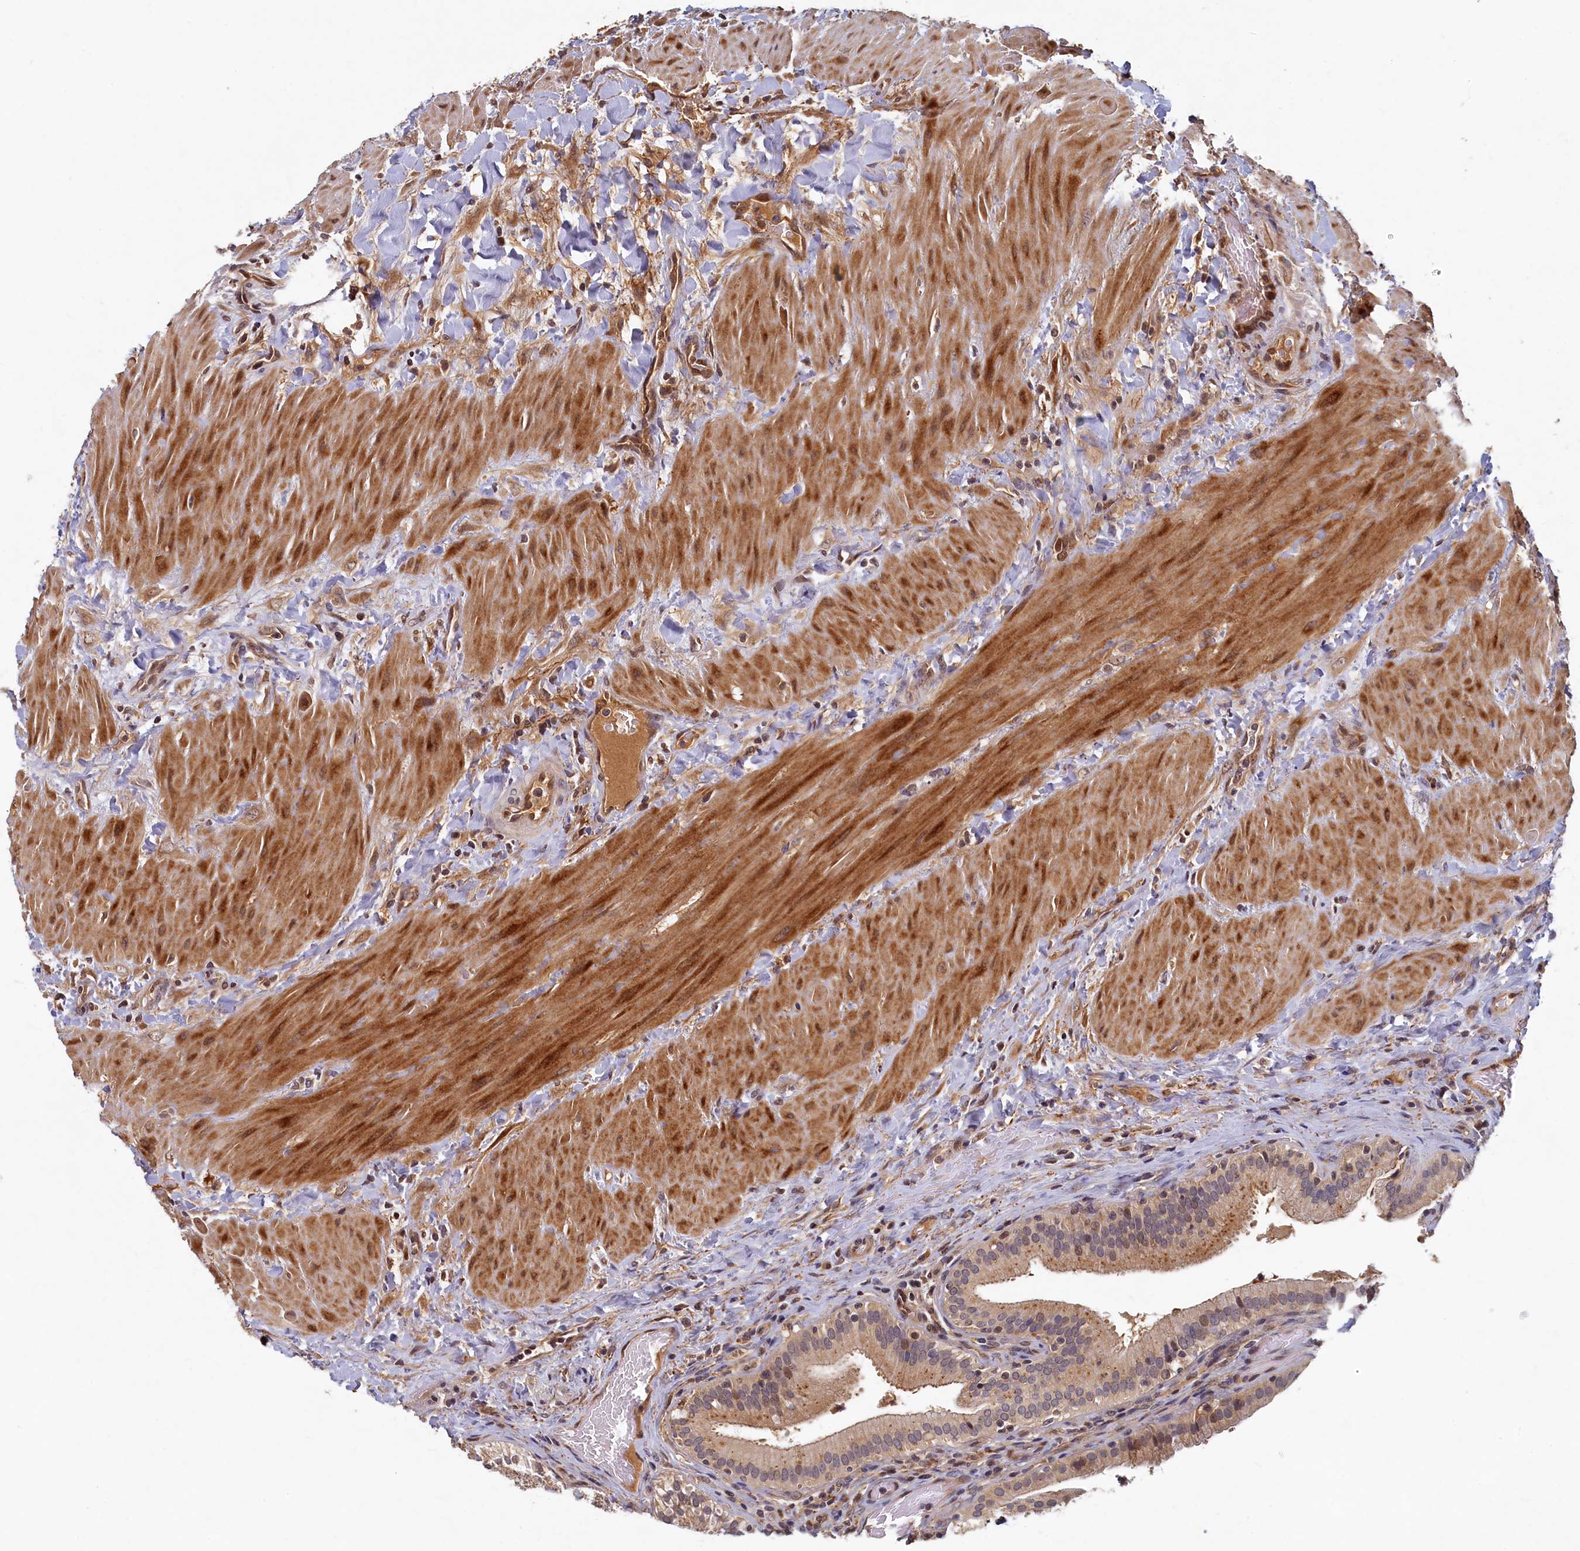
{"staining": {"intensity": "moderate", "quantity": "25%-75%", "location": "cytoplasmic/membranous"}, "tissue": "gallbladder", "cell_type": "Glandular cells", "image_type": "normal", "snomed": [{"axis": "morphology", "description": "Normal tissue, NOS"}, {"axis": "topography", "description": "Gallbladder"}], "caption": "This histopathology image shows immunohistochemistry (IHC) staining of unremarkable gallbladder, with medium moderate cytoplasmic/membranous positivity in about 25%-75% of glandular cells.", "gene": "LCMT2", "patient": {"sex": "male", "age": 24}}